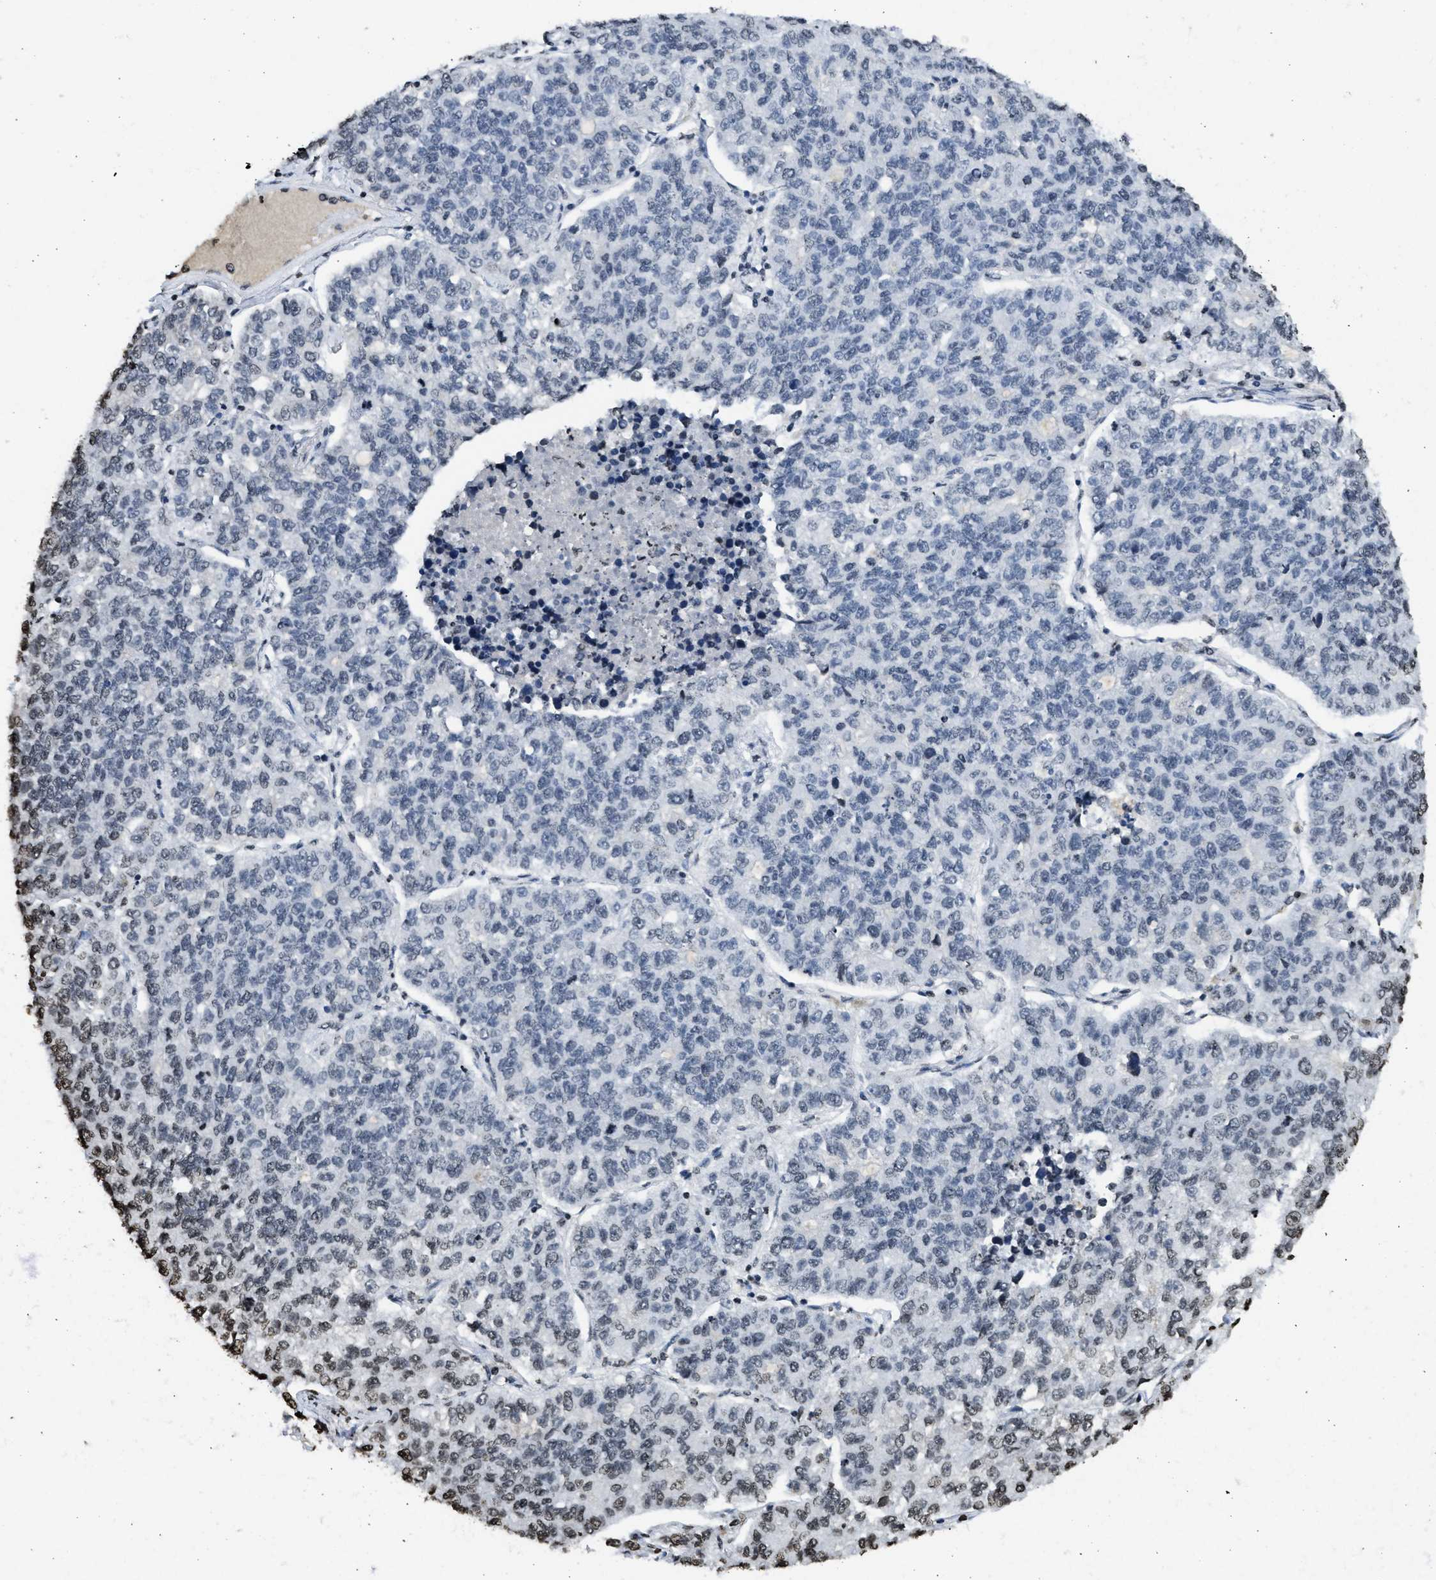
{"staining": {"intensity": "negative", "quantity": "none", "location": "none"}, "tissue": "lung cancer", "cell_type": "Tumor cells", "image_type": "cancer", "snomed": [{"axis": "morphology", "description": "Adenocarcinoma, NOS"}, {"axis": "topography", "description": "Lung"}], "caption": "A high-resolution photomicrograph shows immunohistochemistry staining of lung cancer (adenocarcinoma), which reveals no significant expression in tumor cells. (Immunohistochemistry (ihc), brightfield microscopy, high magnification).", "gene": "RRAGC", "patient": {"sex": "male", "age": 49}}